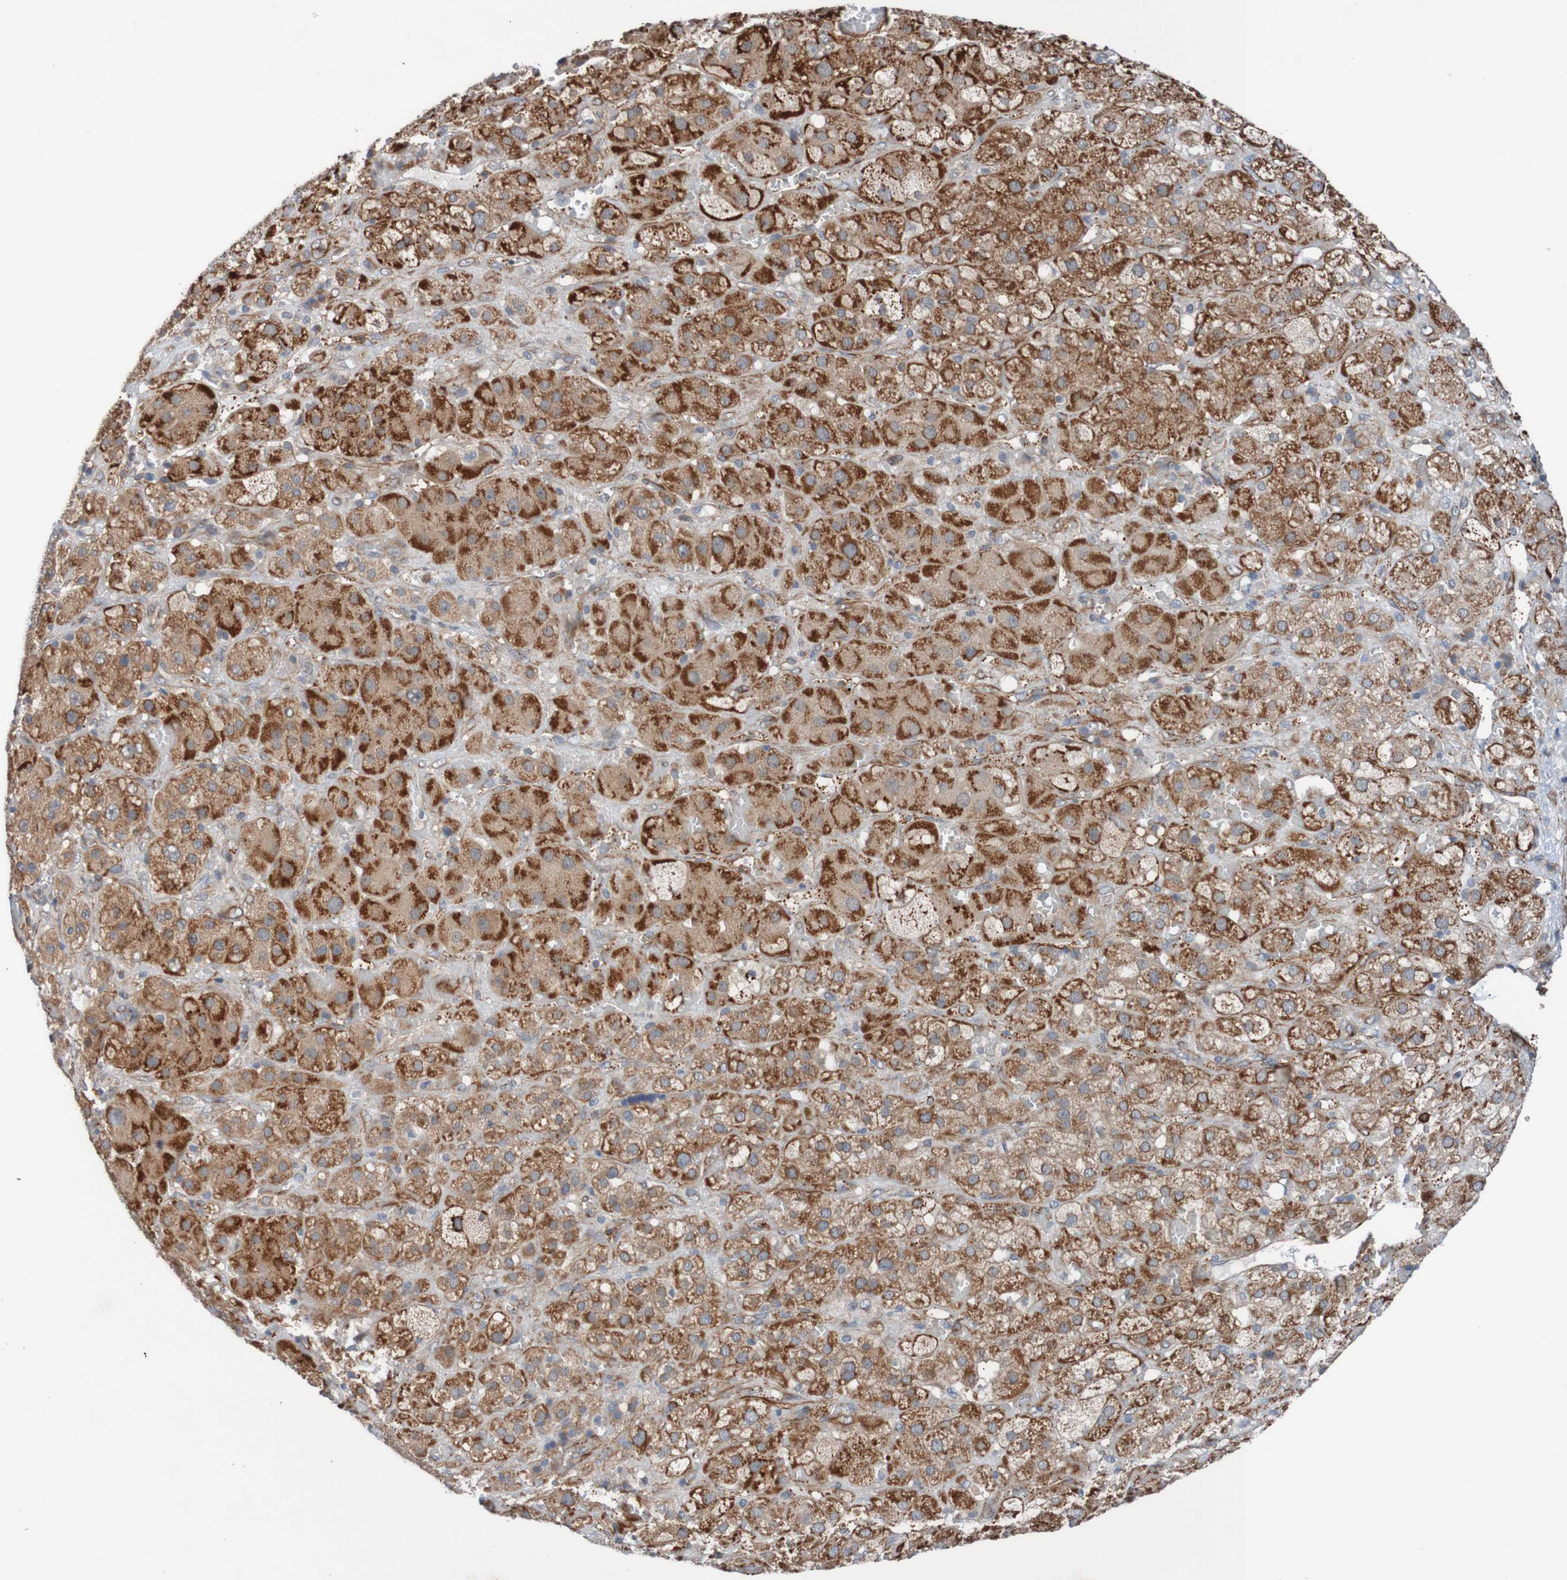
{"staining": {"intensity": "strong", "quantity": ">75%", "location": "cytoplasmic/membranous"}, "tissue": "adrenal gland", "cell_type": "Glandular cells", "image_type": "normal", "snomed": [{"axis": "morphology", "description": "Normal tissue, NOS"}, {"axis": "topography", "description": "Adrenal gland"}], "caption": "A photomicrograph showing strong cytoplasmic/membranous expression in about >75% of glandular cells in benign adrenal gland, as visualized by brown immunohistochemical staining.", "gene": "ST8SIA6", "patient": {"sex": "female", "age": 47}}